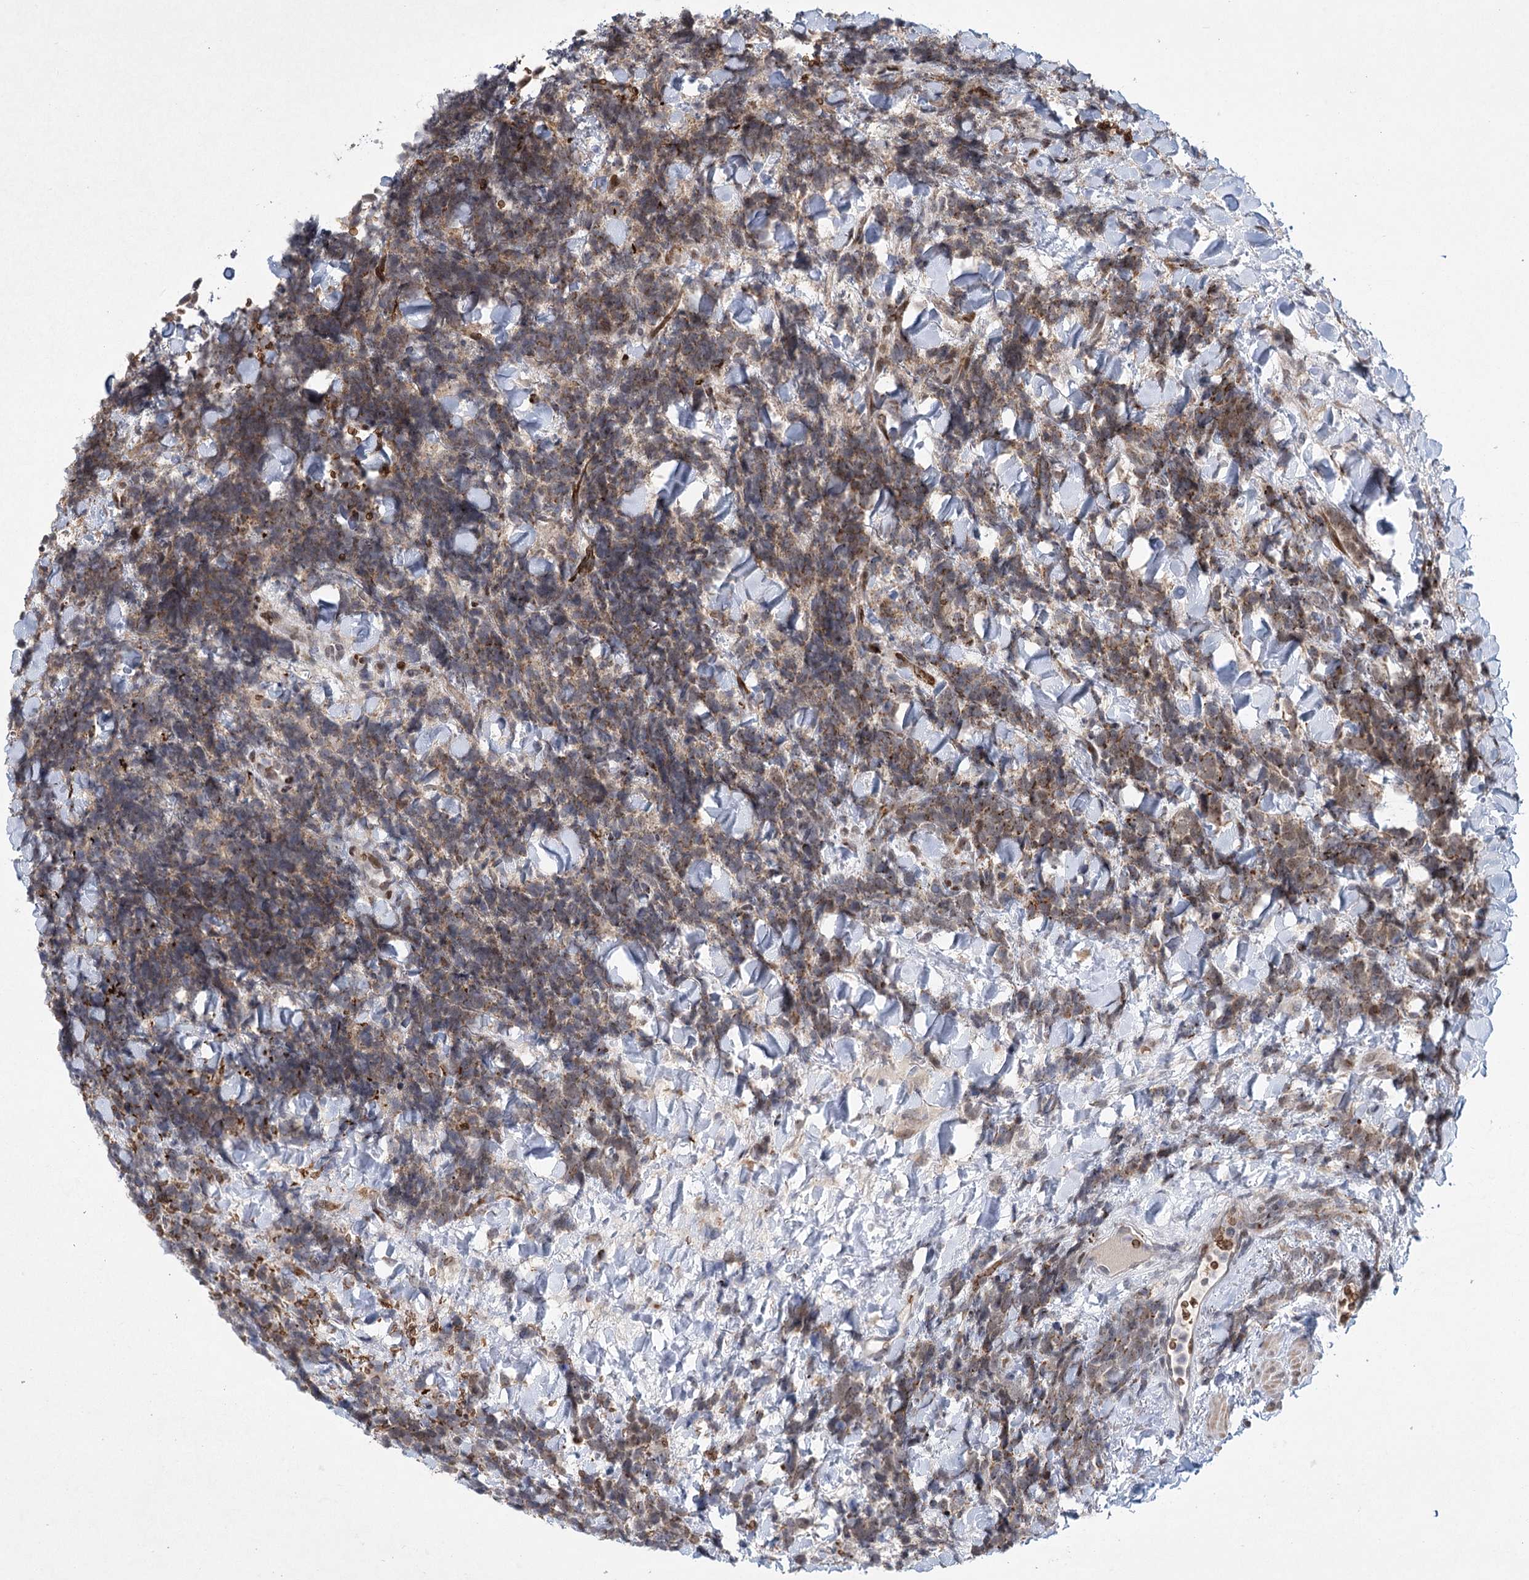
{"staining": {"intensity": "weak", "quantity": "25%-75%", "location": "cytoplasmic/membranous"}, "tissue": "urothelial cancer", "cell_type": "Tumor cells", "image_type": "cancer", "snomed": [{"axis": "morphology", "description": "Urothelial carcinoma, High grade"}, {"axis": "topography", "description": "Urinary bladder"}], "caption": "Human urothelial cancer stained with a brown dye exhibits weak cytoplasmic/membranous positive expression in about 25%-75% of tumor cells.", "gene": "NSMCE4A", "patient": {"sex": "female", "age": 82}}